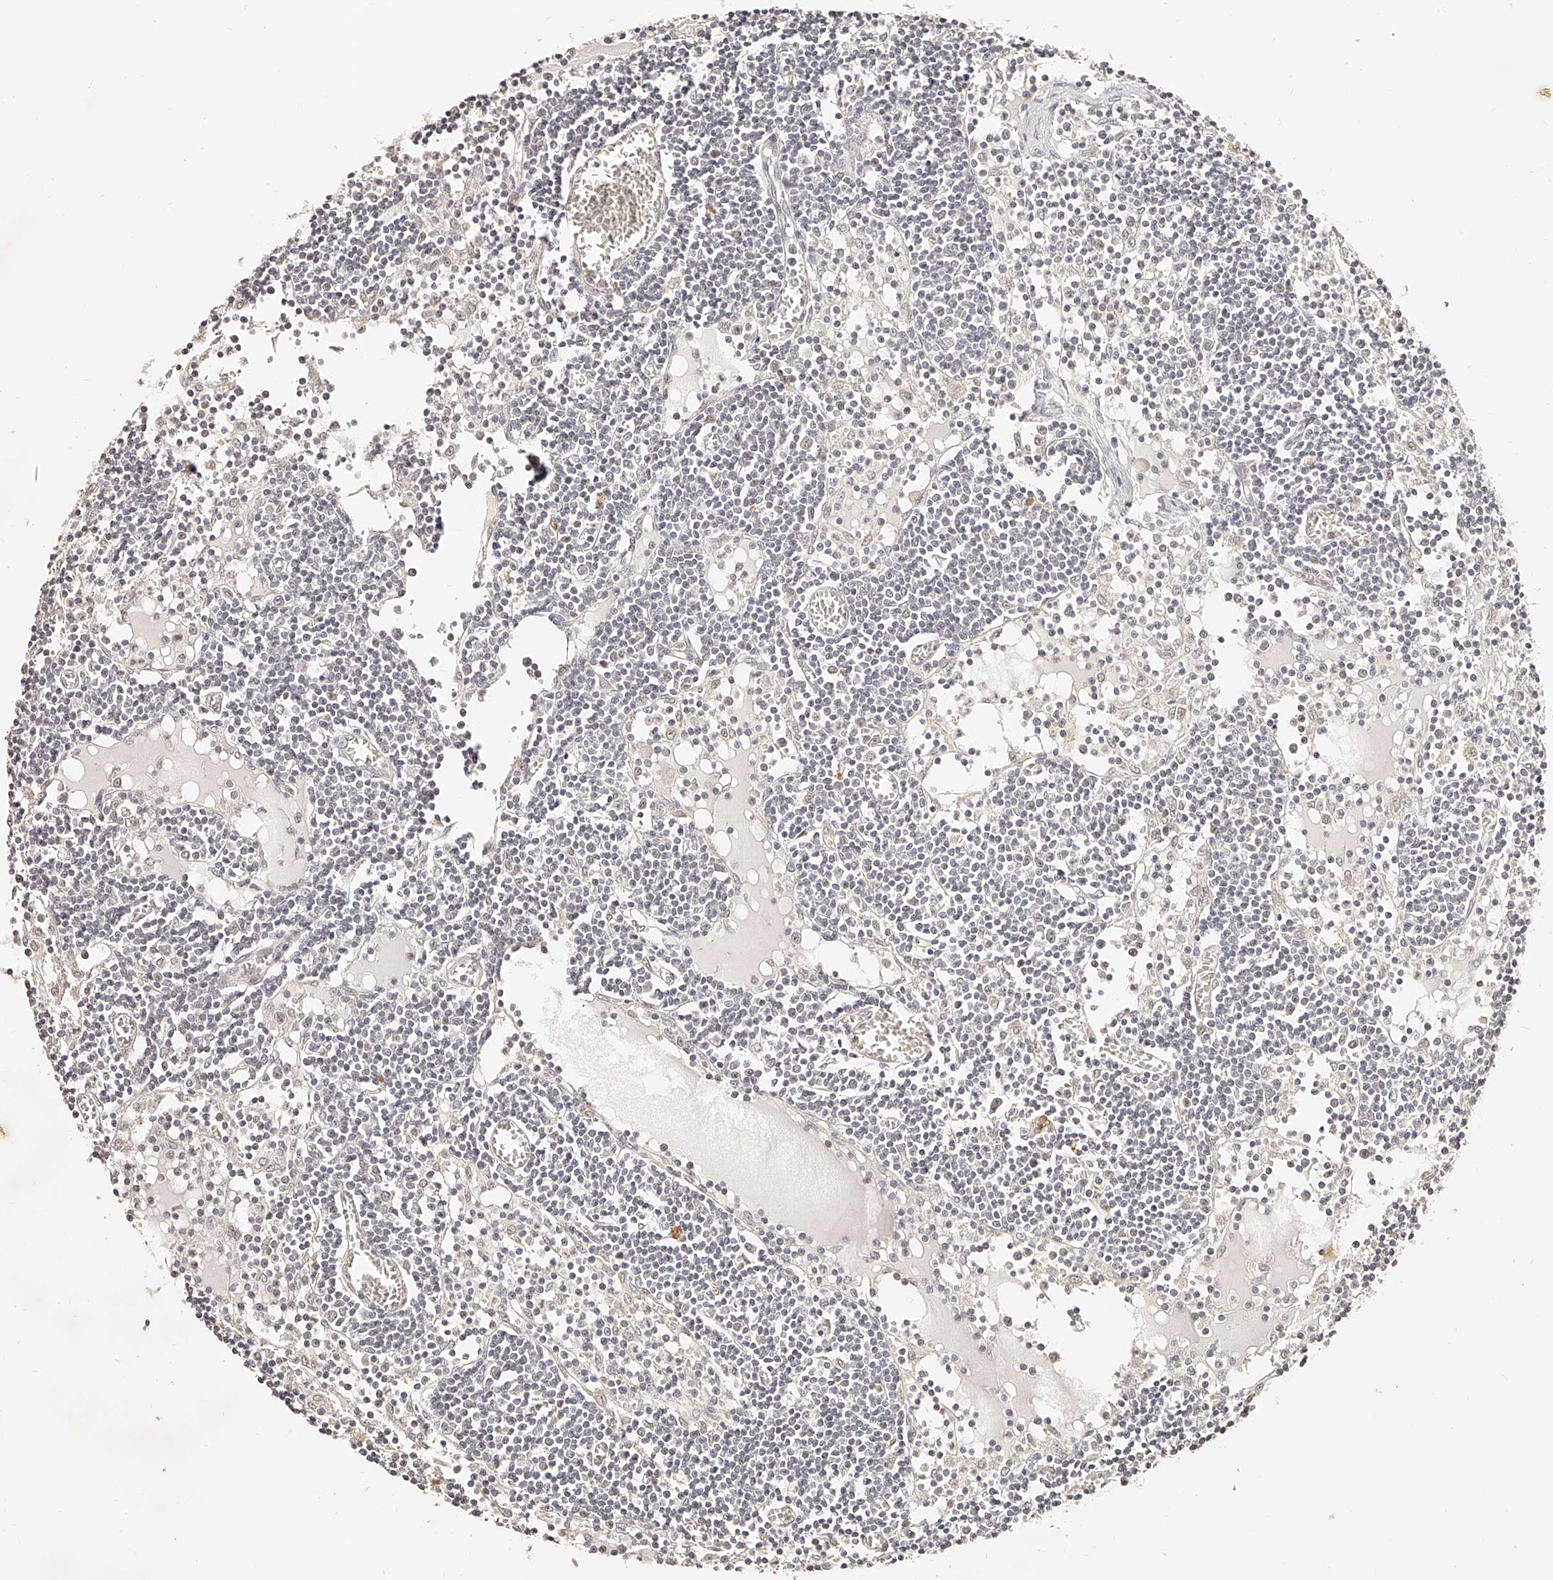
{"staining": {"intensity": "negative", "quantity": "none", "location": "none"}, "tissue": "lymph node", "cell_type": "Germinal center cells", "image_type": "normal", "snomed": [{"axis": "morphology", "description": "Normal tissue, NOS"}, {"axis": "topography", "description": "Lymph node"}], "caption": "IHC histopathology image of benign human lymph node stained for a protein (brown), which reveals no staining in germinal center cells.", "gene": "ZNF789", "patient": {"sex": "female", "age": 11}}